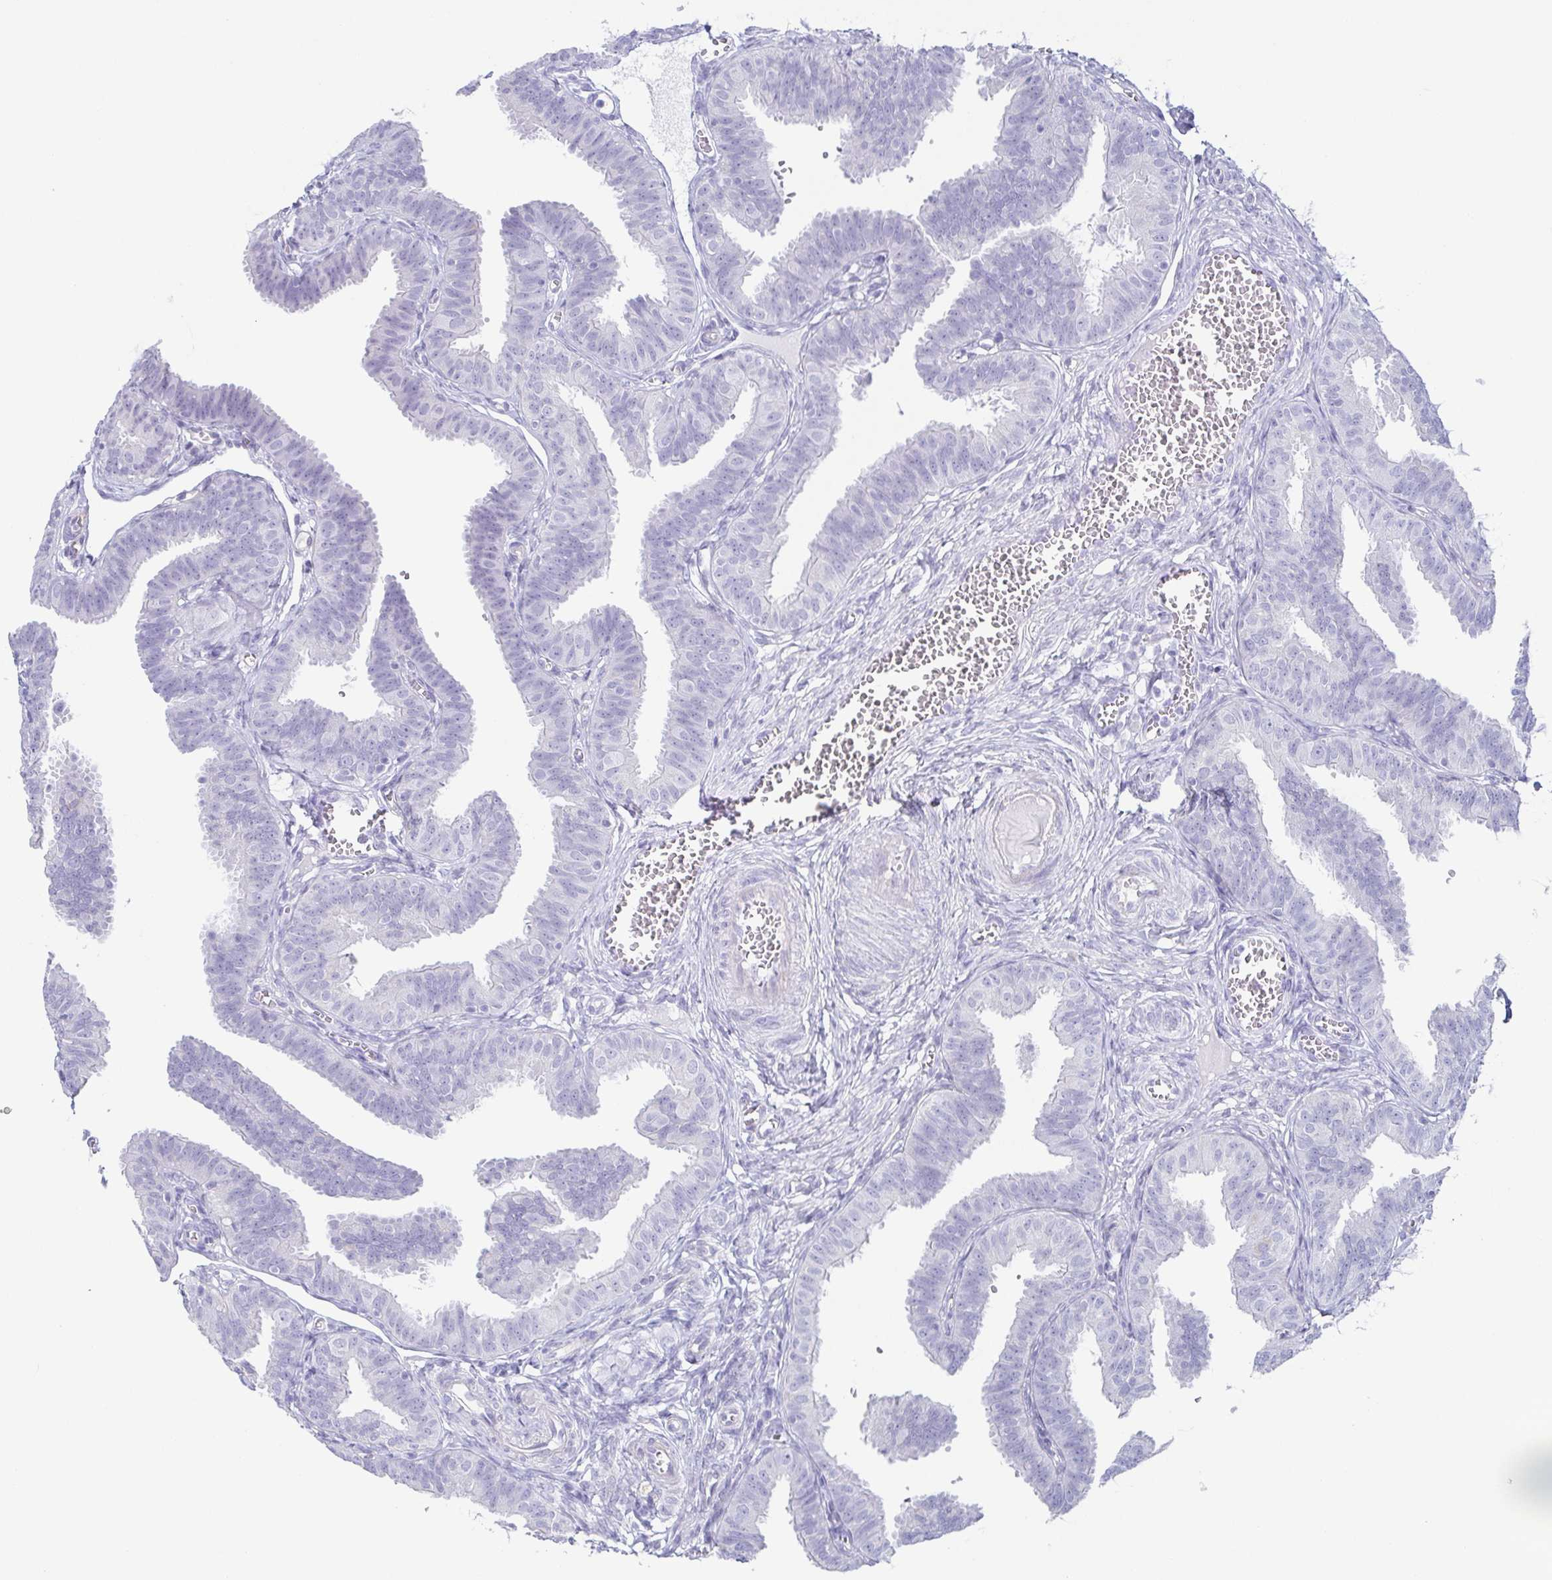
{"staining": {"intensity": "negative", "quantity": "none", "location": "none"}, "tissue": "fallopian tube", "cell_type": "Glandular cells", "image_type": "normal", "snomed": [{"axis": "morphology", "description": "Normal tissue, NOS"}, {"axis": "topography", "description": "Fallopian tube"}], "caption": "This is an immunohistochemistry (IHC) micrograph of unremarkable fallopian tube. There is no staining in glandular cells.", "gene": "PRR27", "patient": {"sex": "female", "age": 25}}